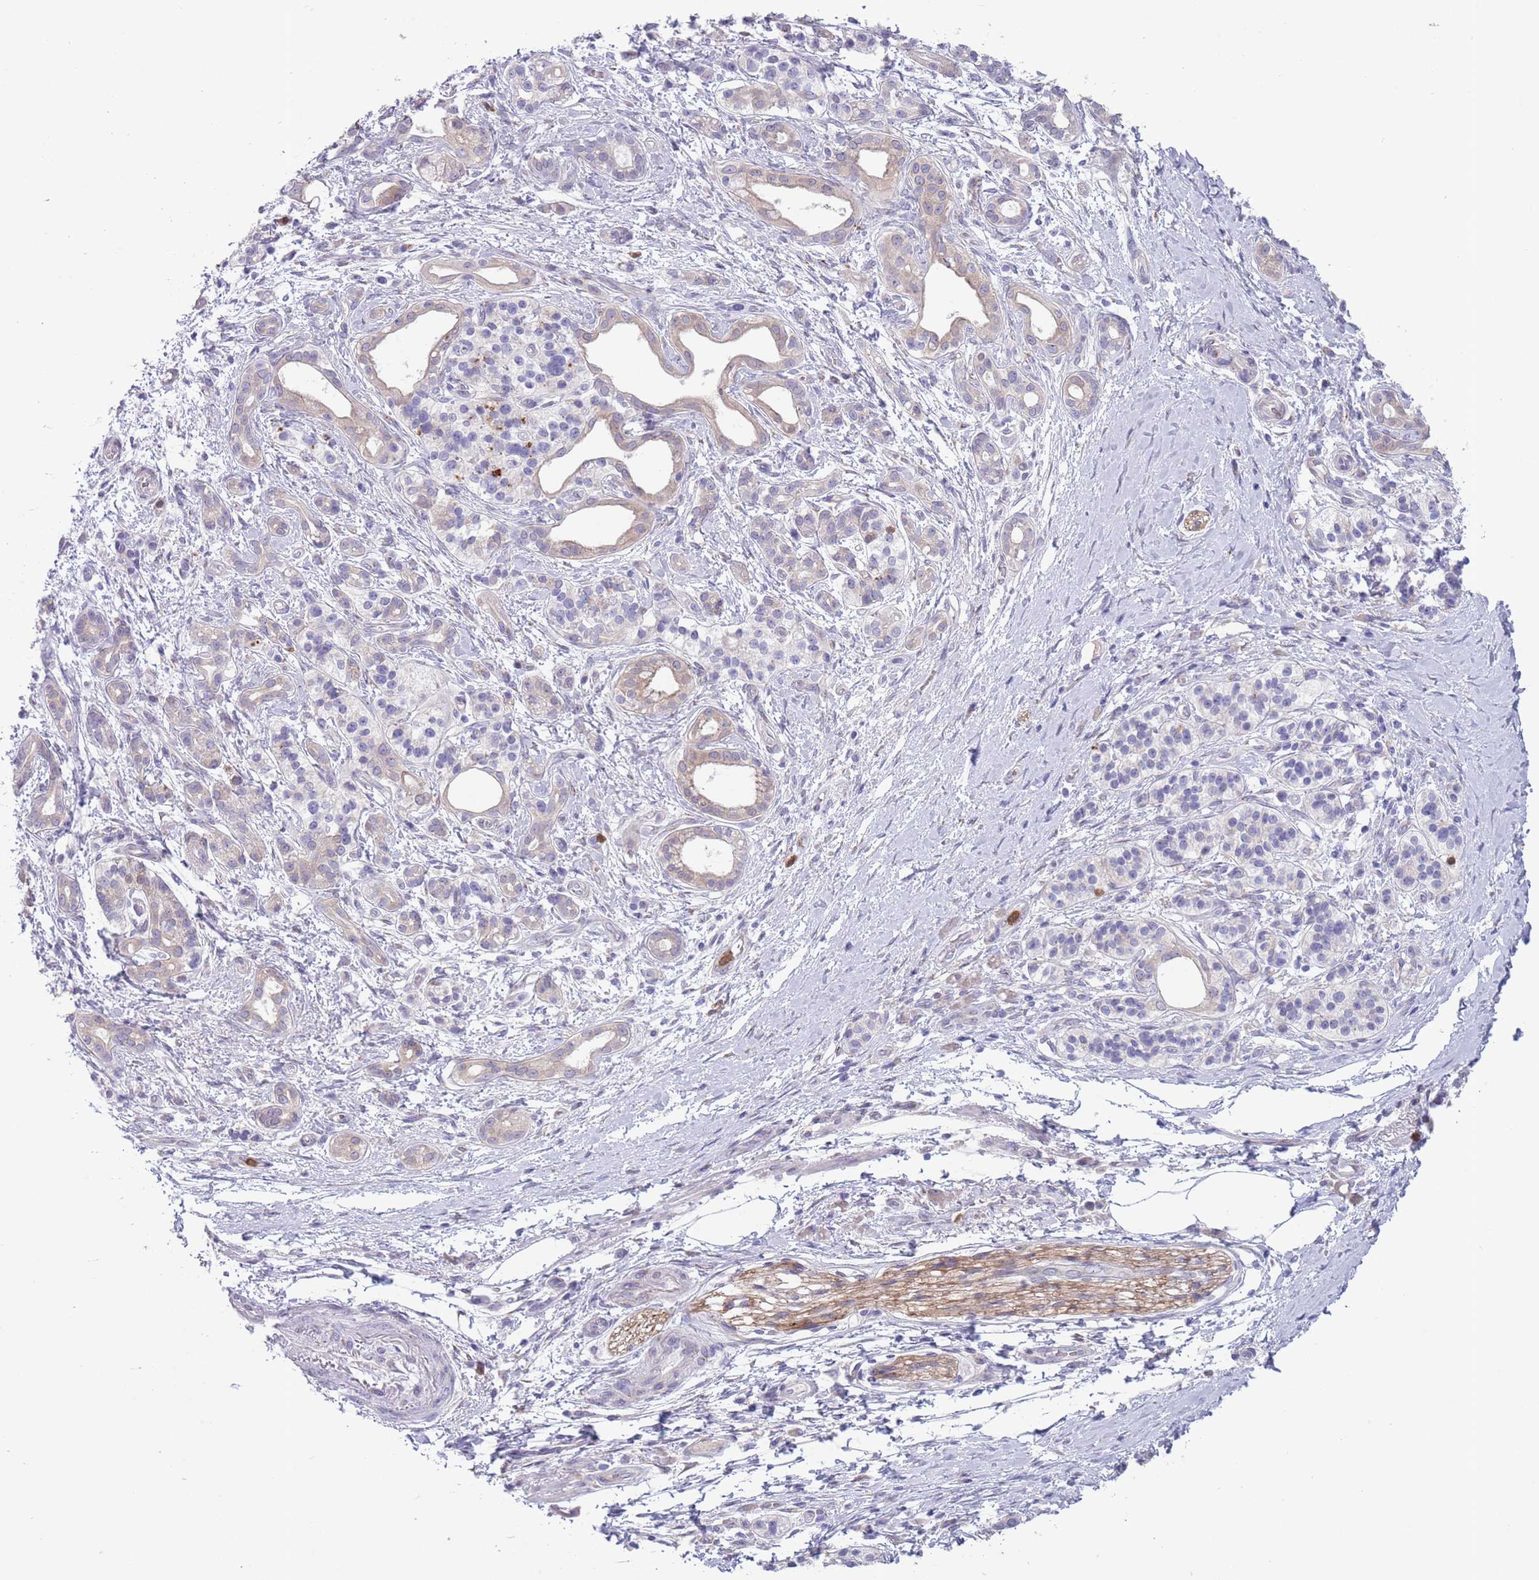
{"staining": {"intensity": "negative", "quantity": "none", "location": "none"}, "tissue": "pancreatic cancer", "cell_type": "Tumor cells", "image_type": "cancer", "snomed": [{"axis": "morphology", "description": "Adenocarcinoma, NOS"}, {"axis": "topography", "description": "Pancreas"}], "caption": "Pancreatic adenocarcinoma was stained to show a protein in brown. There is no significant expression in tumor cells. (Brightfield microscopy of DAB immunohistochemistry (IHC) at high magnification).", "gene": "ZFP2", "patient": {"sex": "male", "age": 71}}